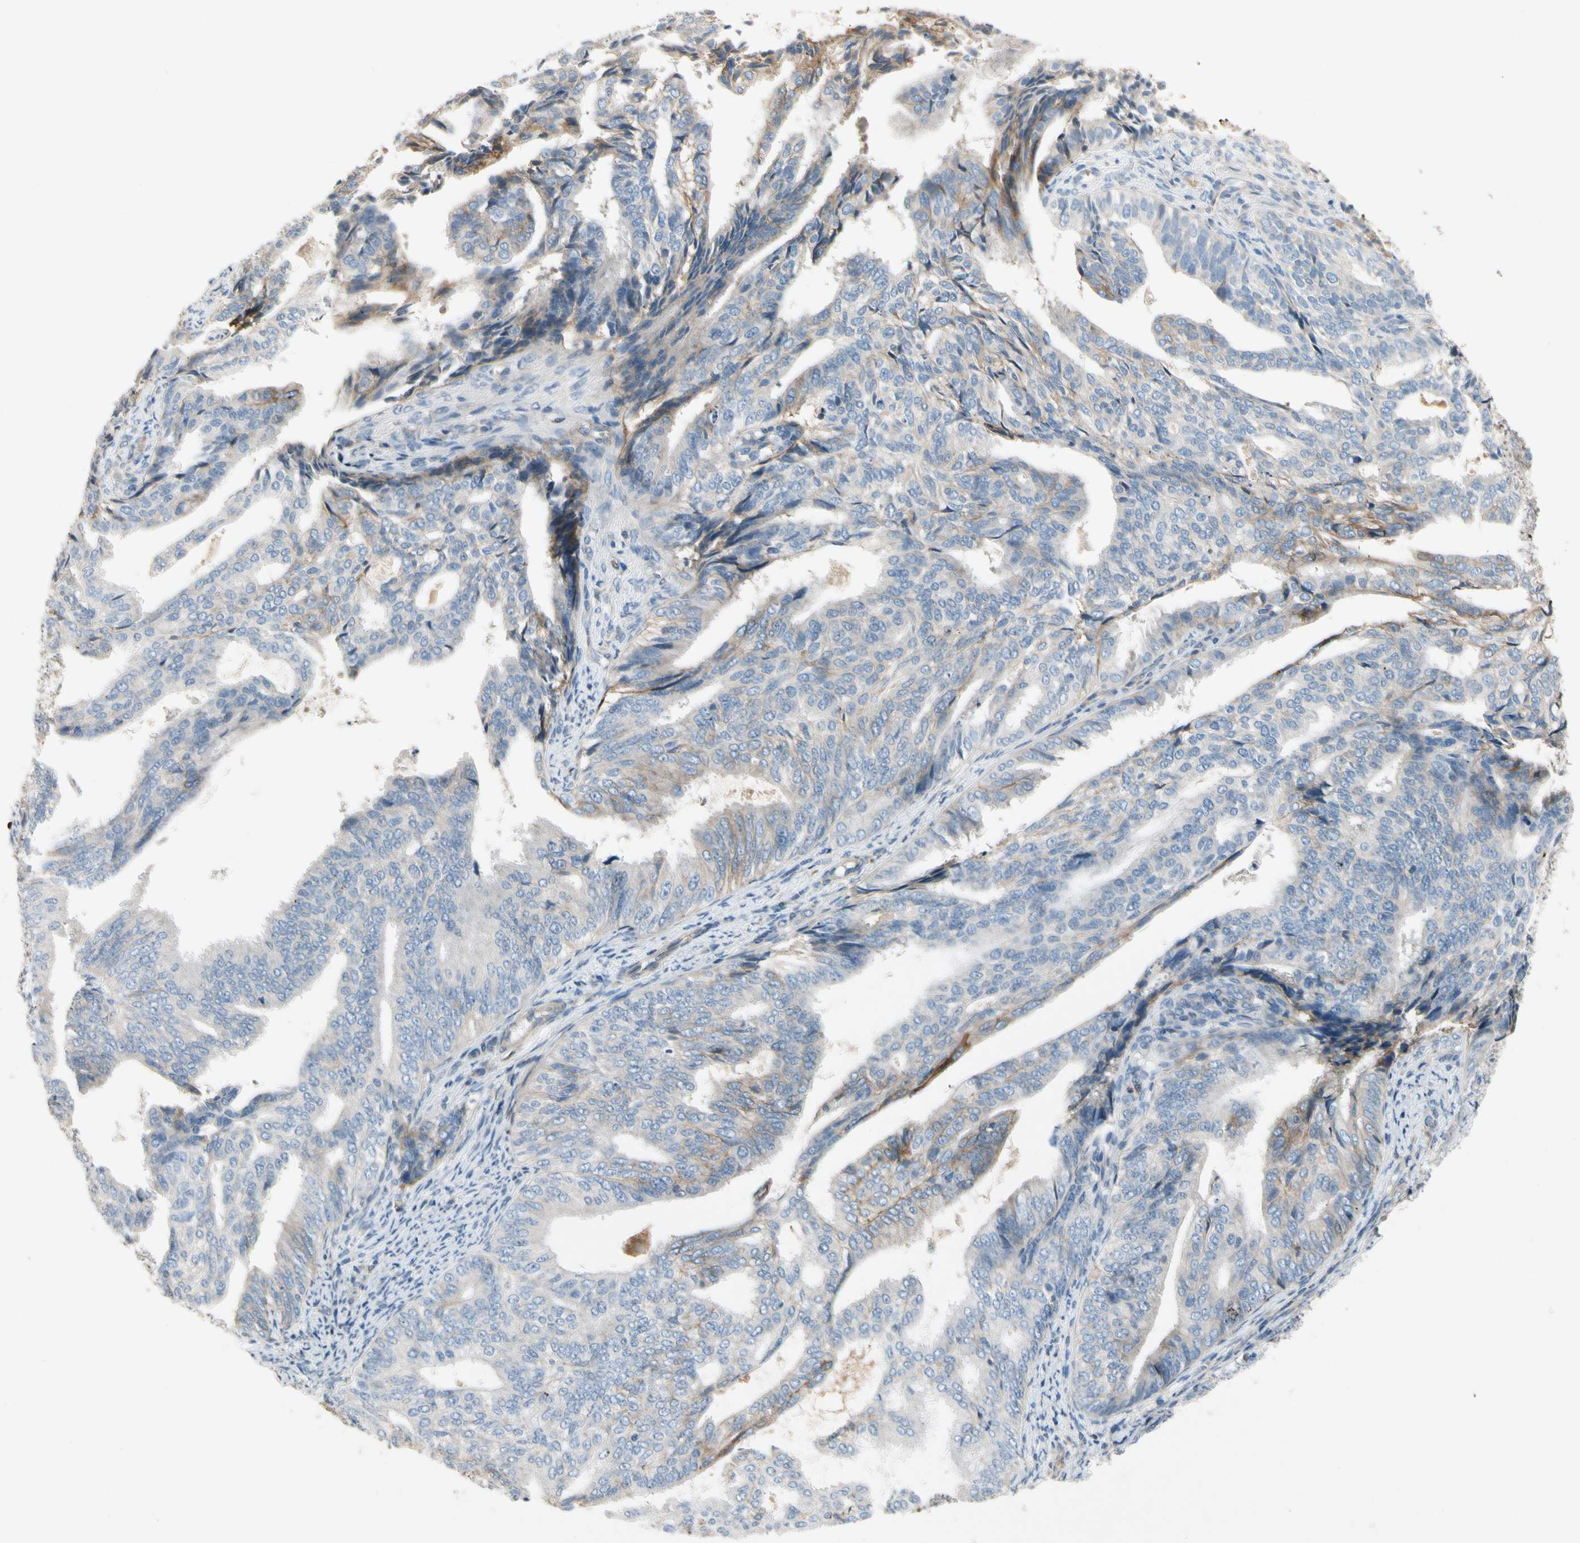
{"staining": {"intensity": "weak", "quantity": "25%-75%", "location": "cytoplasmic/membranous"}, "tissue": "endometrial cancer", "cell_type": "Tumor cells", "image_type": "cancer", "snomed": [{"axis": "morphology", "description": "Adenocarcinoma, NOS"}, {"axis": "topography", "description": "Endometrium"}], "caption": "About 25%-75% of tumor cells in endometrial cancer show weak cytoplasmic/membranous protein positivity as visualized by brown immunohistochemical staining.", "gene": "ITGA3", "patient": {"sex": "female", "age": 58}}